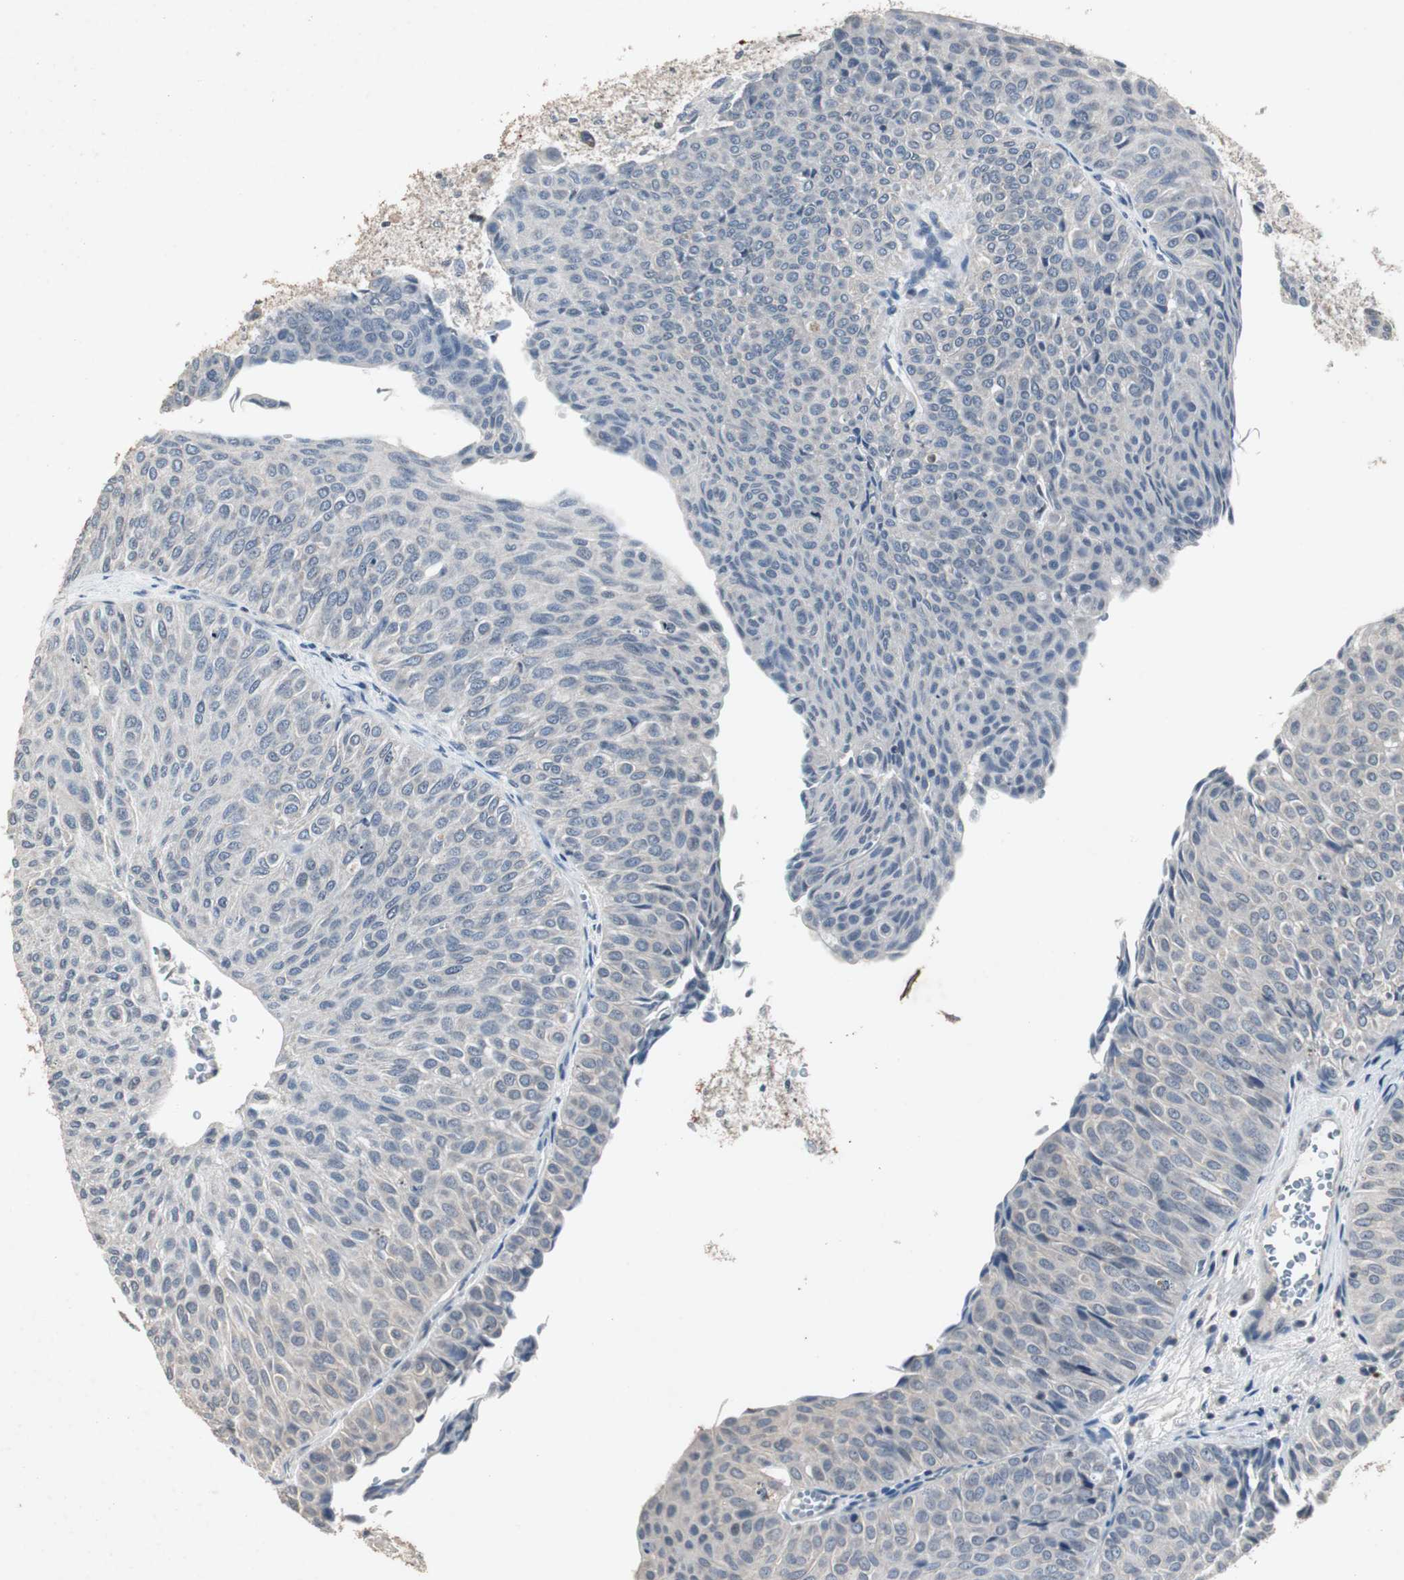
{"staining": {"intensity": "negative", "quantity": "none", "location": "none"}, "tissue": "urothelial cancer", "cell_type": "Tumor cells", "image_type": "cancer", "snomed": [{"axis": "morphology", "description": "Urothelial carcinoma, Low grade"}, {"axis": "topography", "description": "Urinary bladder"}], "caption": "There is no significant staining in tumor cells of urothelial cancer. (Stains: DAB (3,3'-diaminobenzidine) immunohistochemistry with hematoxylin counter stain, Microscopy: brightfield microscopy at high magnification).", "gene": "ADNP2", "patient": {"sex": "male", "age": 78}}